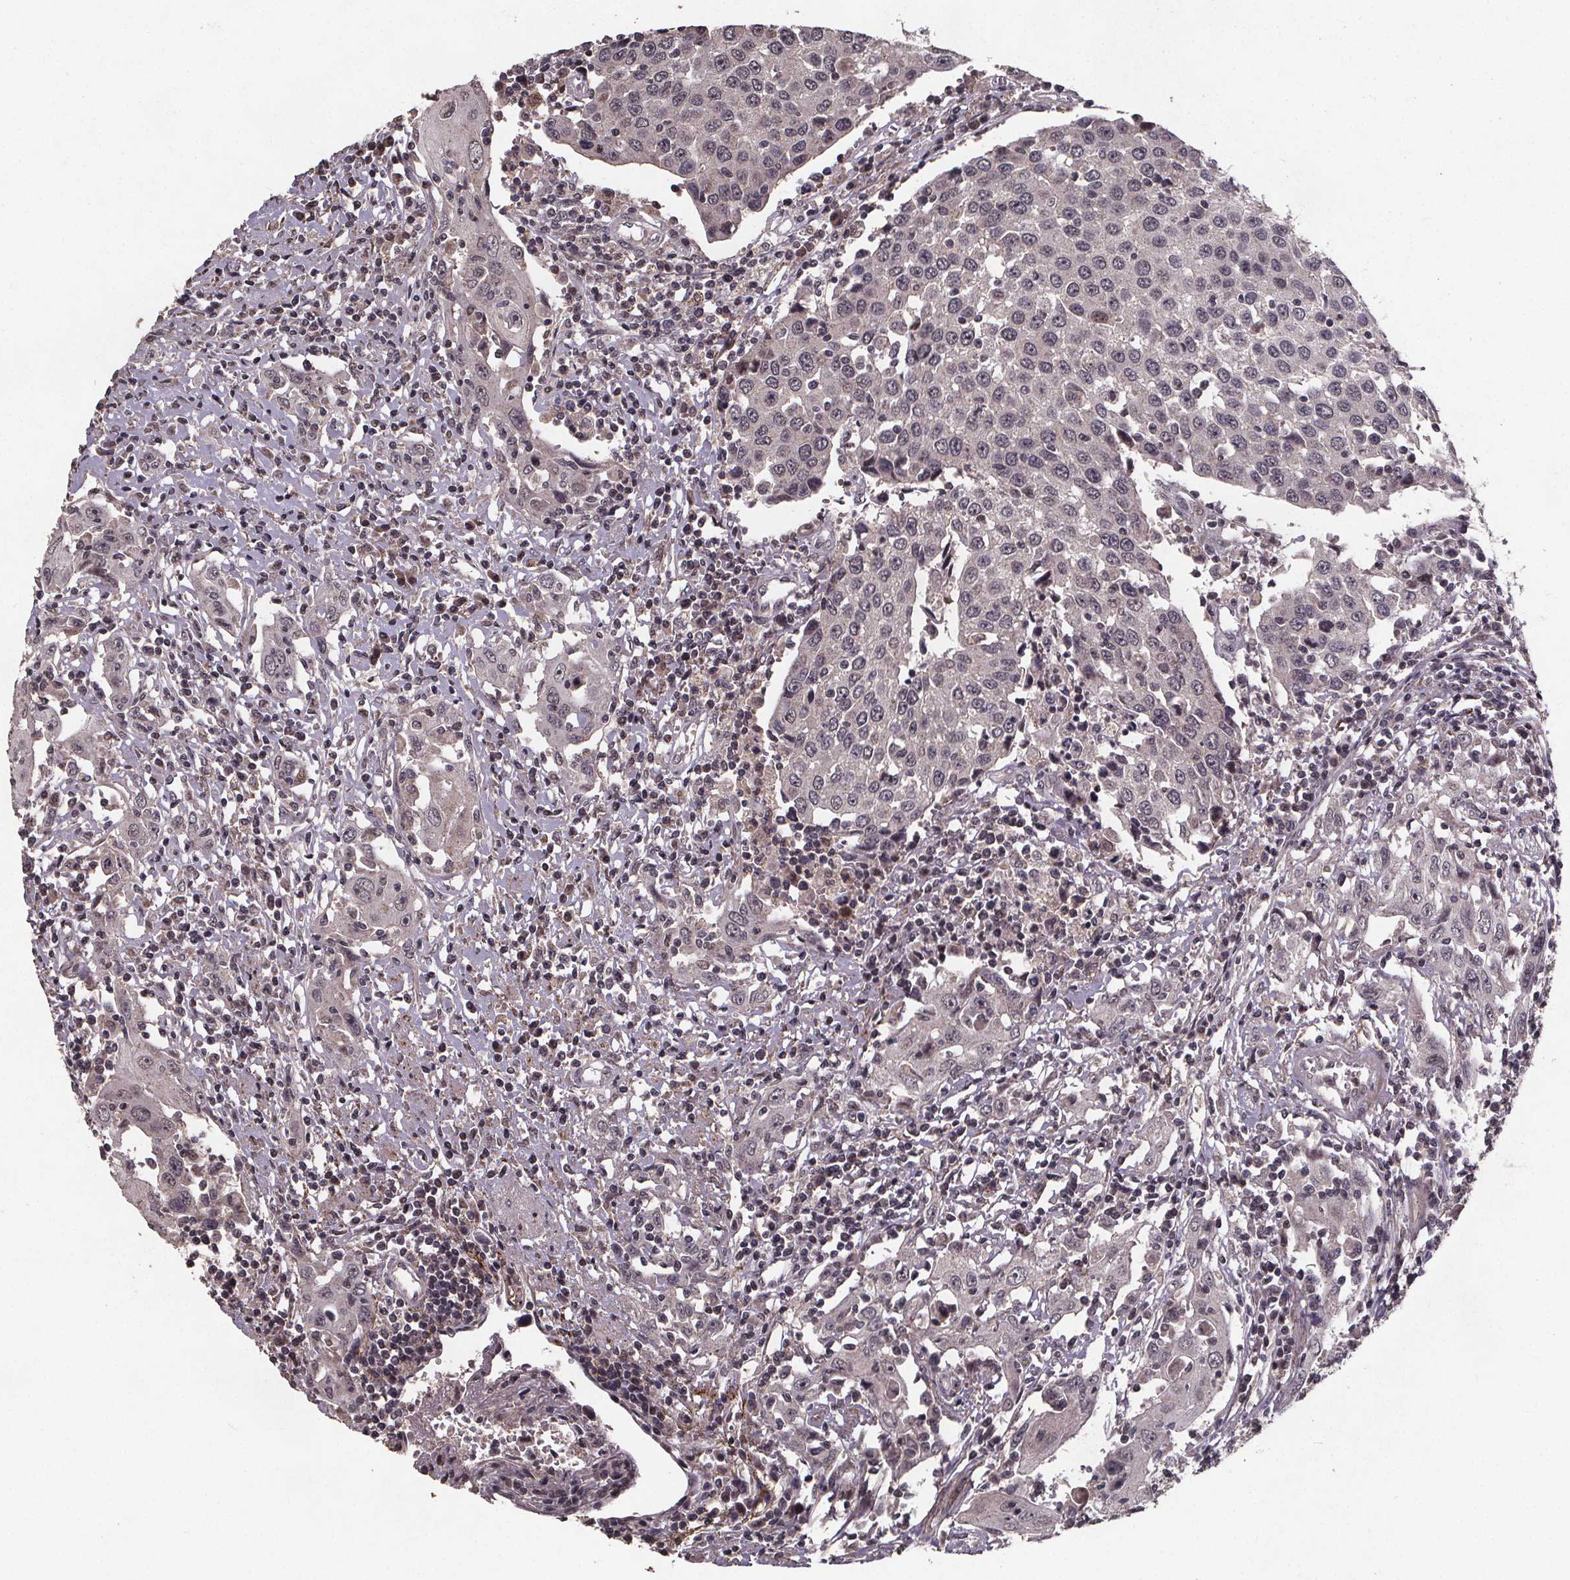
{"staining": {"intensity": "negative", "quantity": "none", "location": "none"}, "tissue": "urothelial cancer", "cell_type": "Tumor cells", "image_type": "cancer", "snomed": [{"axis": "morphology", "description": "Urothelial carcinoma, High grade"}, {"axis": "topography", "description": "Urinary bladder"}], "caption": "High-grade urothelial carcinoma was stained to show a protein in brown. There is no significant positivity in tumor cells. (Brightfield microscopy of DAB (3,3'-diaminobenzidine) immunohistochemistry at high magnification).", "gene": "GPX3", "patient": {"sex": "female", "age": 85}}